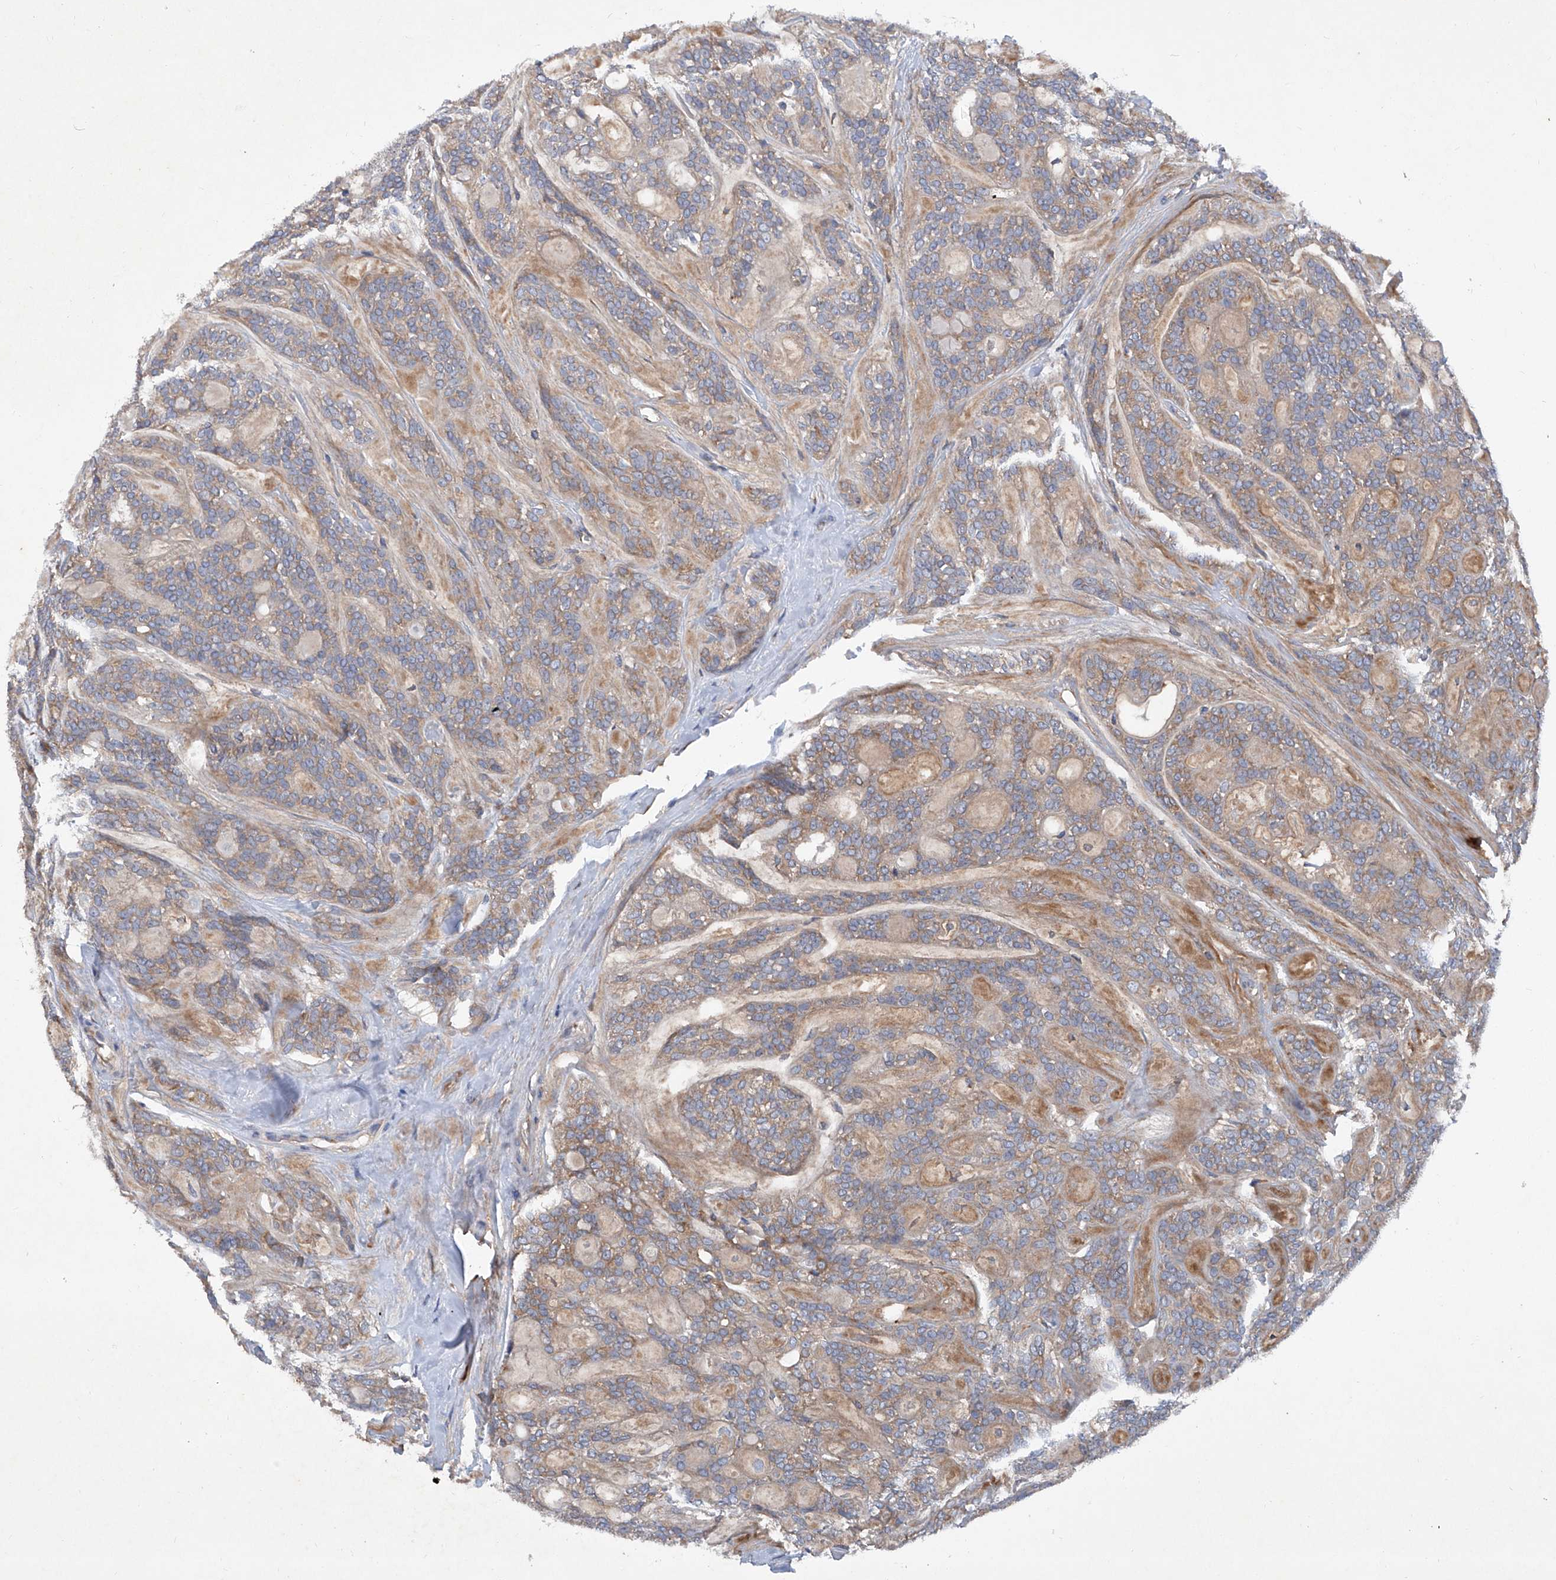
{"staining": {"intensity": "weak", "quantity": "25%-75%", "location": "cytoplasmic/membranous"}, "tissue": "head and neck cancer", "cell_type": "Tumor cells", "image_type": "cancer", "snomed": [{"axis": "morphology", "description": "Adenocarcinoma, NOS"}, {"axis": "topography", "description": "Head-Neck"}], "caption": "DAB (3,3'-diaminobenzidine) immunohistochemical staining of human head and neck cancer (adenocarcinoma) displays weak cytoplasmic/membranous protein staining in approximately 25%-75% of tumor cells.", "gene": "ASCC3", "patient": {"sex": "male", "age": 66}}